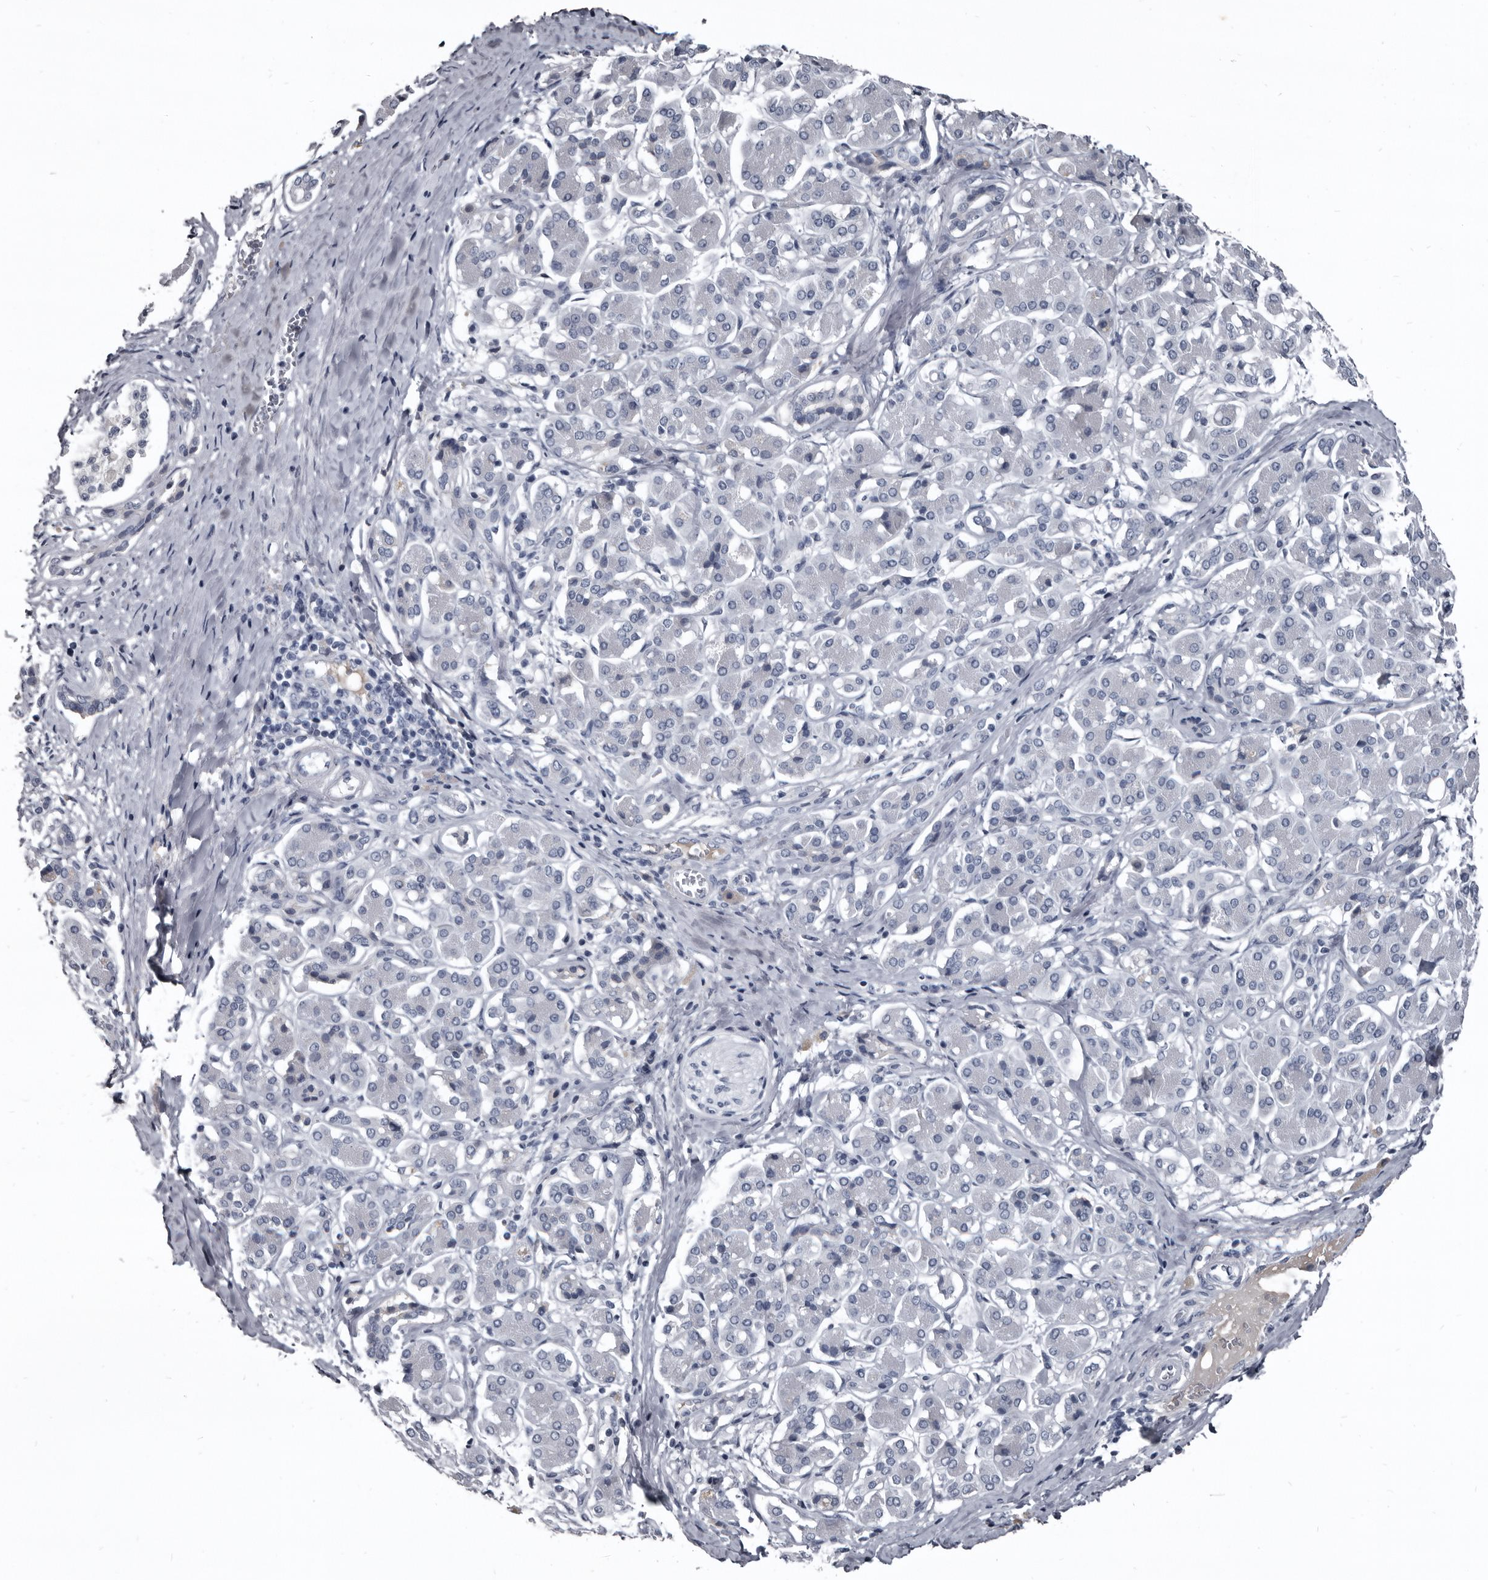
{"staining": {"intensity": "negative", "quantity": "none", "location": "none"}, "tissue": "pancreatic cancer", "cell_type": "Tumor cells", "image_type": "cancer", "snomed": [{"axis": "morphology", "description": "Adenocarcinoma, NOS"}, {"axis": "topography", "description": "Pancreas"}], "caption": "DAB (3,3'-diaminobenzidine) immunohistochemical staining of pancreatic cancer (adenocarcinoma) reveals no significant staining in tumor cells.", "gene": "GREB1", "patient": {"sex": "male", "age": 55}}